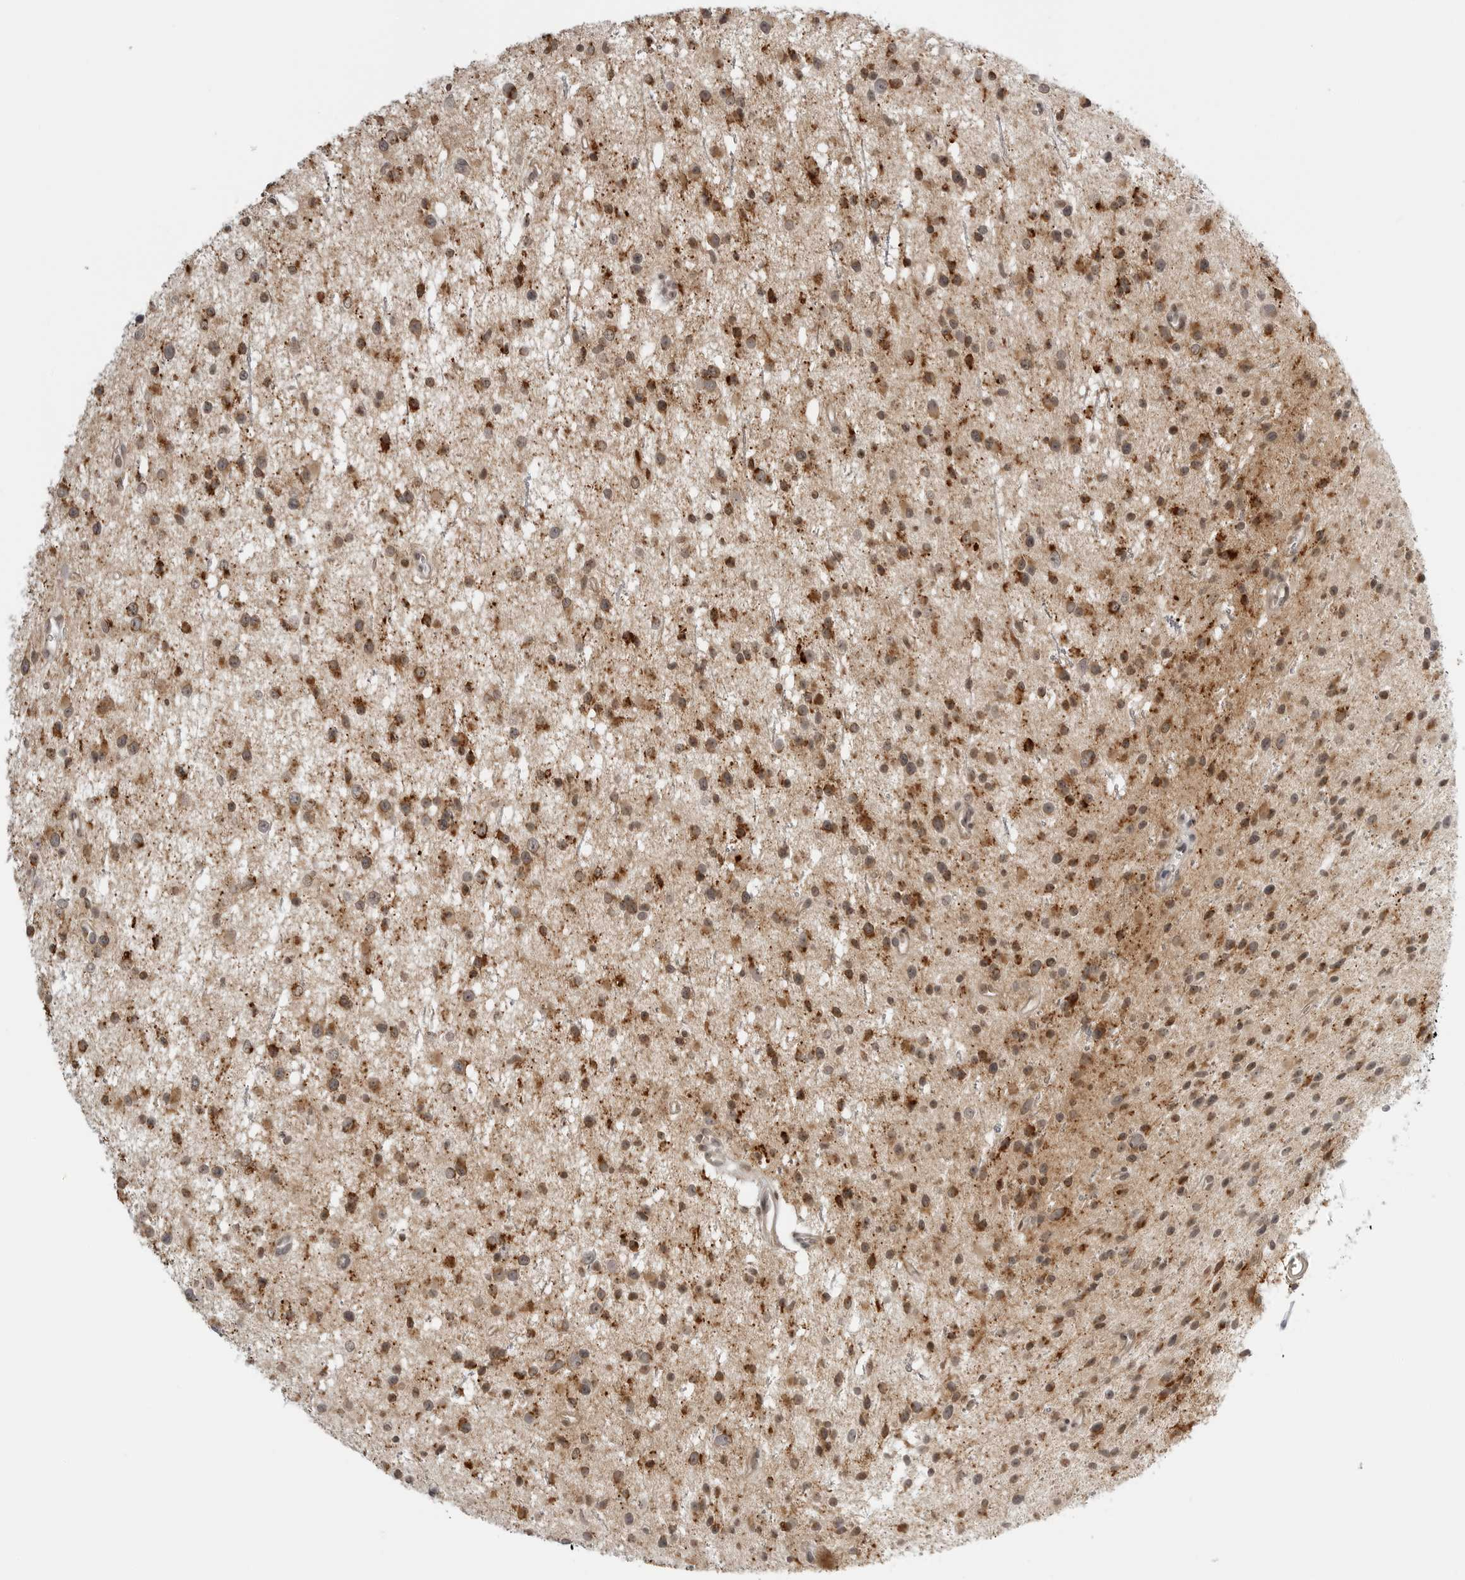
{"staining": {"intensity": "strong", "quantity": ">75%", "location": "cytoplasmic/membranous"}, "tissue": "glioma", "cell_type": "Tumor cells", "image_type": "cancer", "snomed": [{"axis": "morphology", "description": "Glioma, malignant, Low grade"}, {"axis": "topography", "description": "Cerebral cortex"}], "caption": "Immunohistochemistry image of neoplastic tissue: human glioma stained using IHC demonstrates high levels of strong protein expression localized specifically in the cytoplasmic/membranous of tumor cells, appearing as a cytoplasmic/membranous brown color.", "gene": "PEX2", "patient": {"sex": "female", "age": 39}}